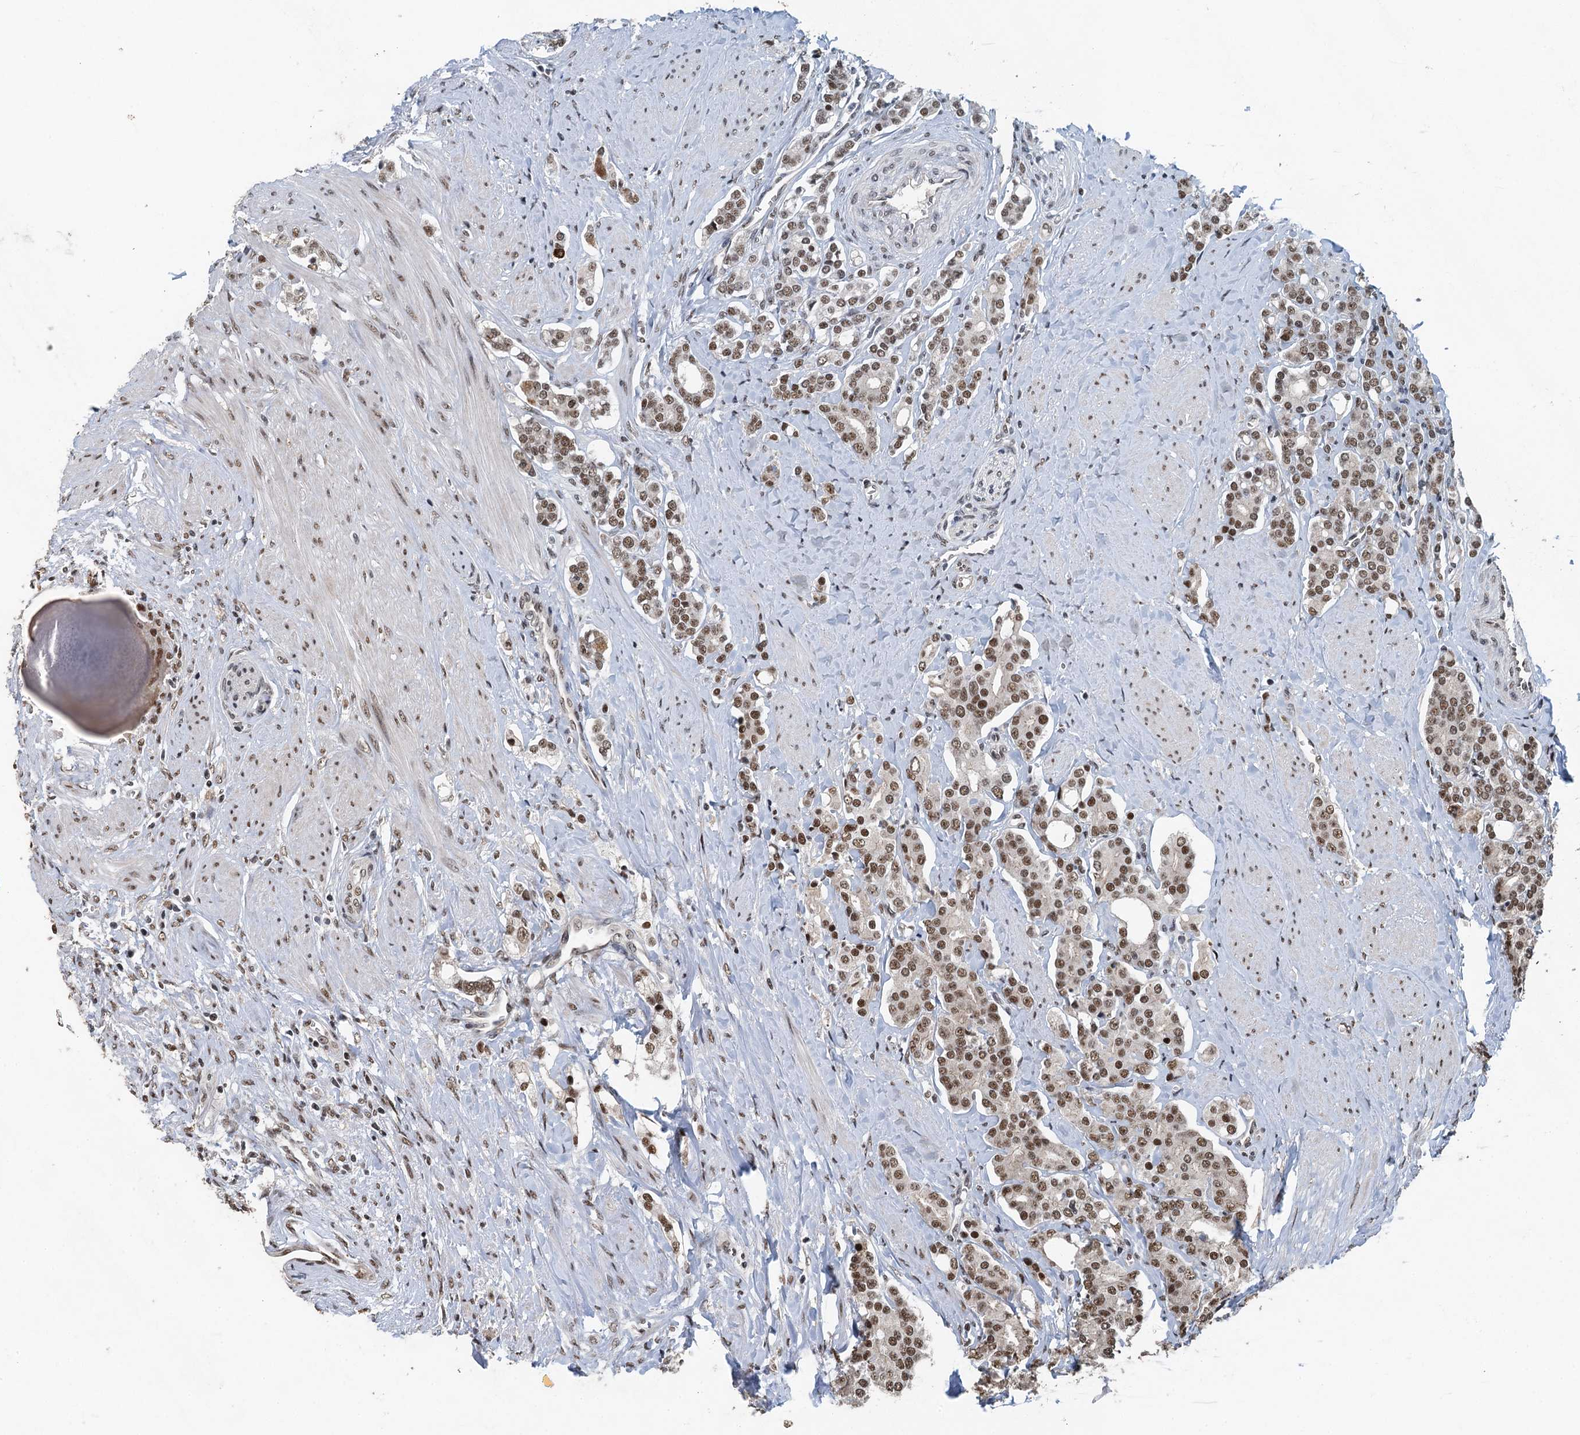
{"staining": {"intensity": "moderate", "quantity": ">75%", "location": "nuclear"}, "tissue": "prostate cancer", "cell_type": "Tumor cells", "image_type": "cancer", "snomed": [{"axis": "morphology", "description": "Adenocarcinoma, High grade"}, {"axis": "topography", "description": "Prostate"}], "caption": "Protein expression analysis of prostate cancer displays moderate nuclear staining in about >75% of tumor cells.", "gene": "MTA3", "patient": {"sex": "male", "age": 62}}